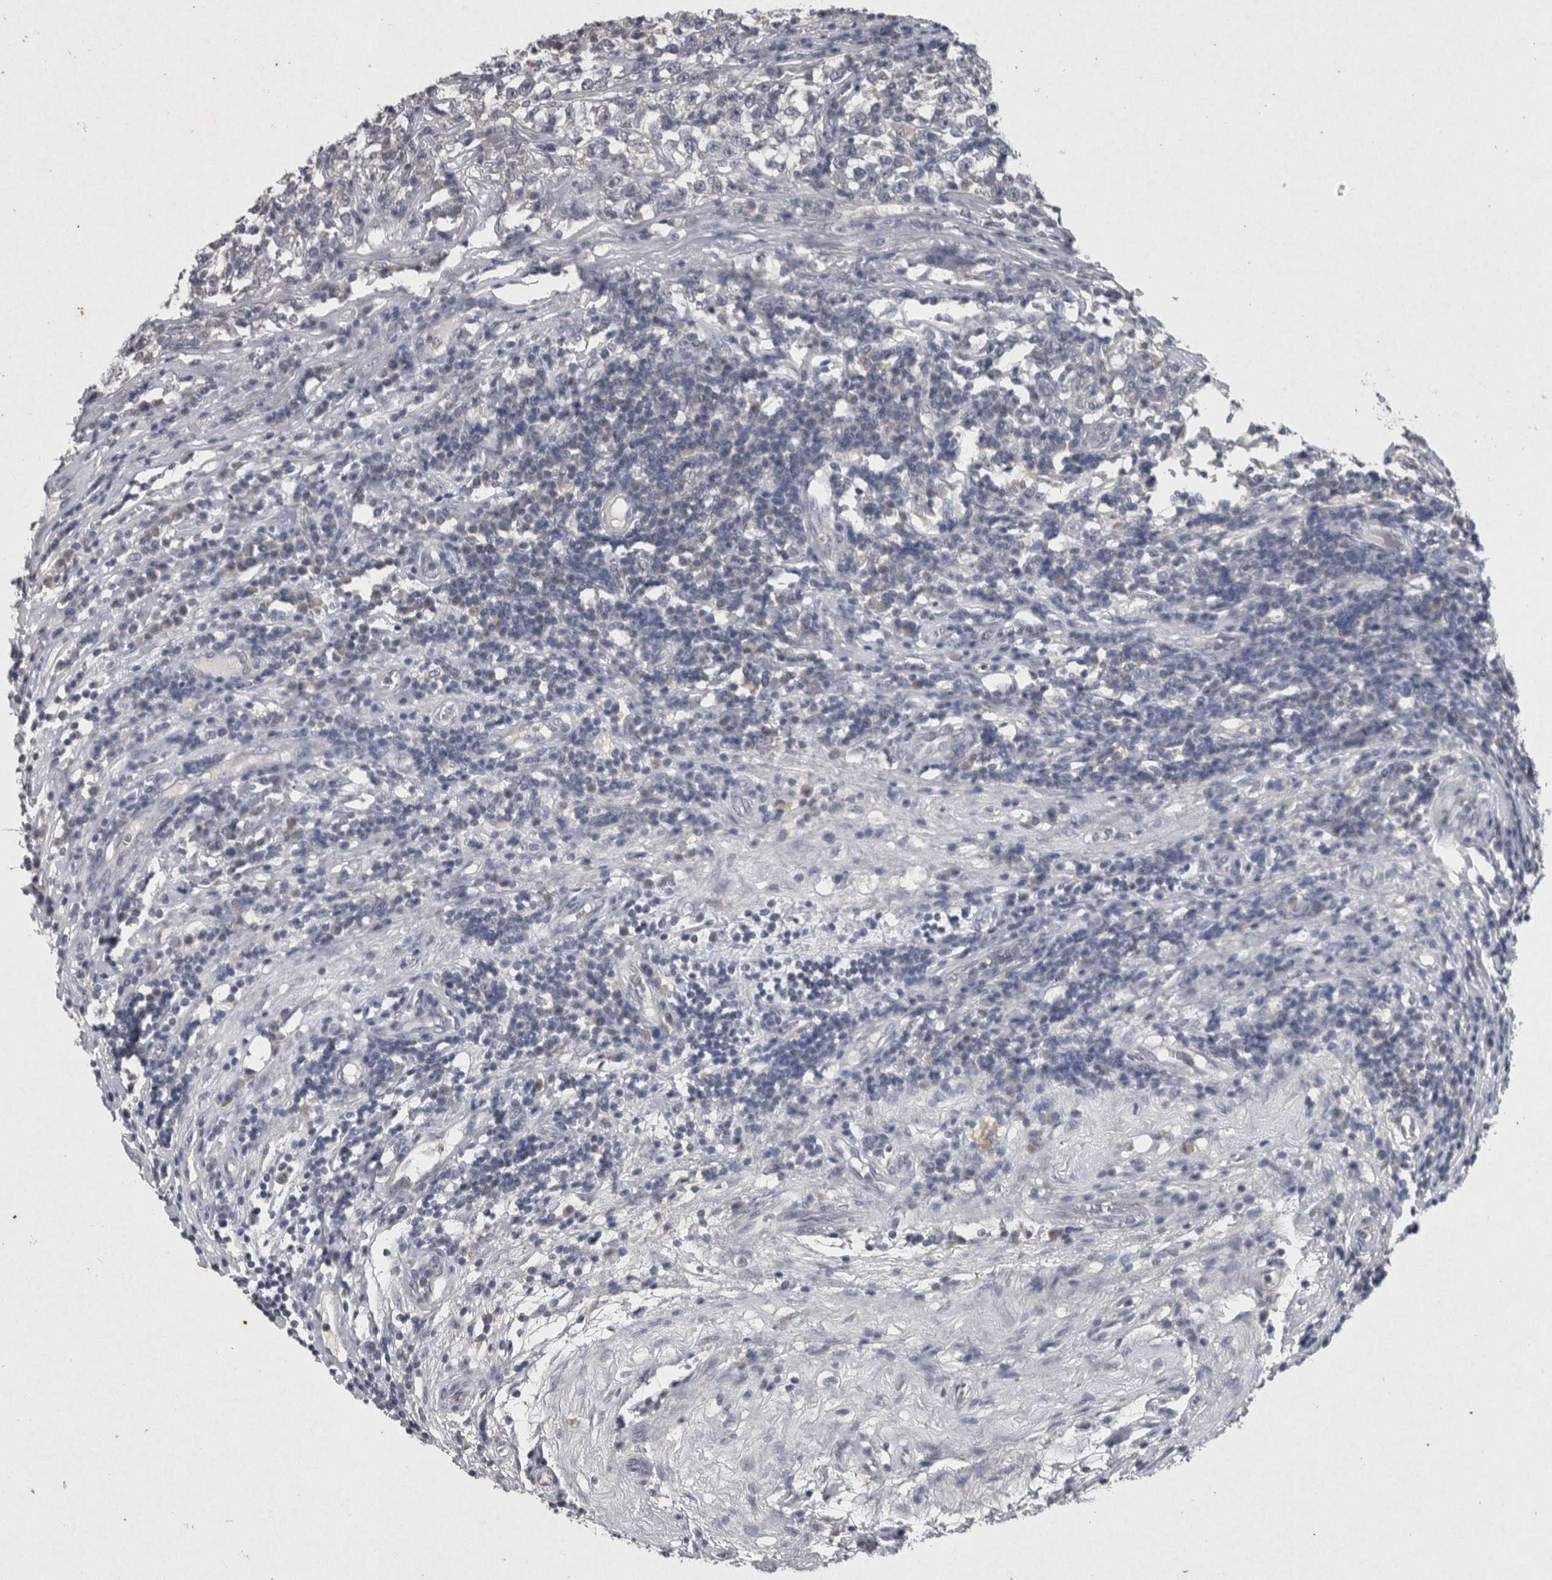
{"staining": {"intensity": "negative", "quantity": "none", "location": "none"}, "tissue": "testis cancer", "cell_type": "Tumor cells", "image_type": "cancer", "snomed": [{"axis": "morphology", "description": "Seminoma, NOS"}, {"axis": "topography", "description": "Testis"}], "caption": "This is an IHC histopathology image of testis cancer. There is no staining in tumor cells.", "gene": "WNT7A", "patient": {"sex": "male", "age": 43}}